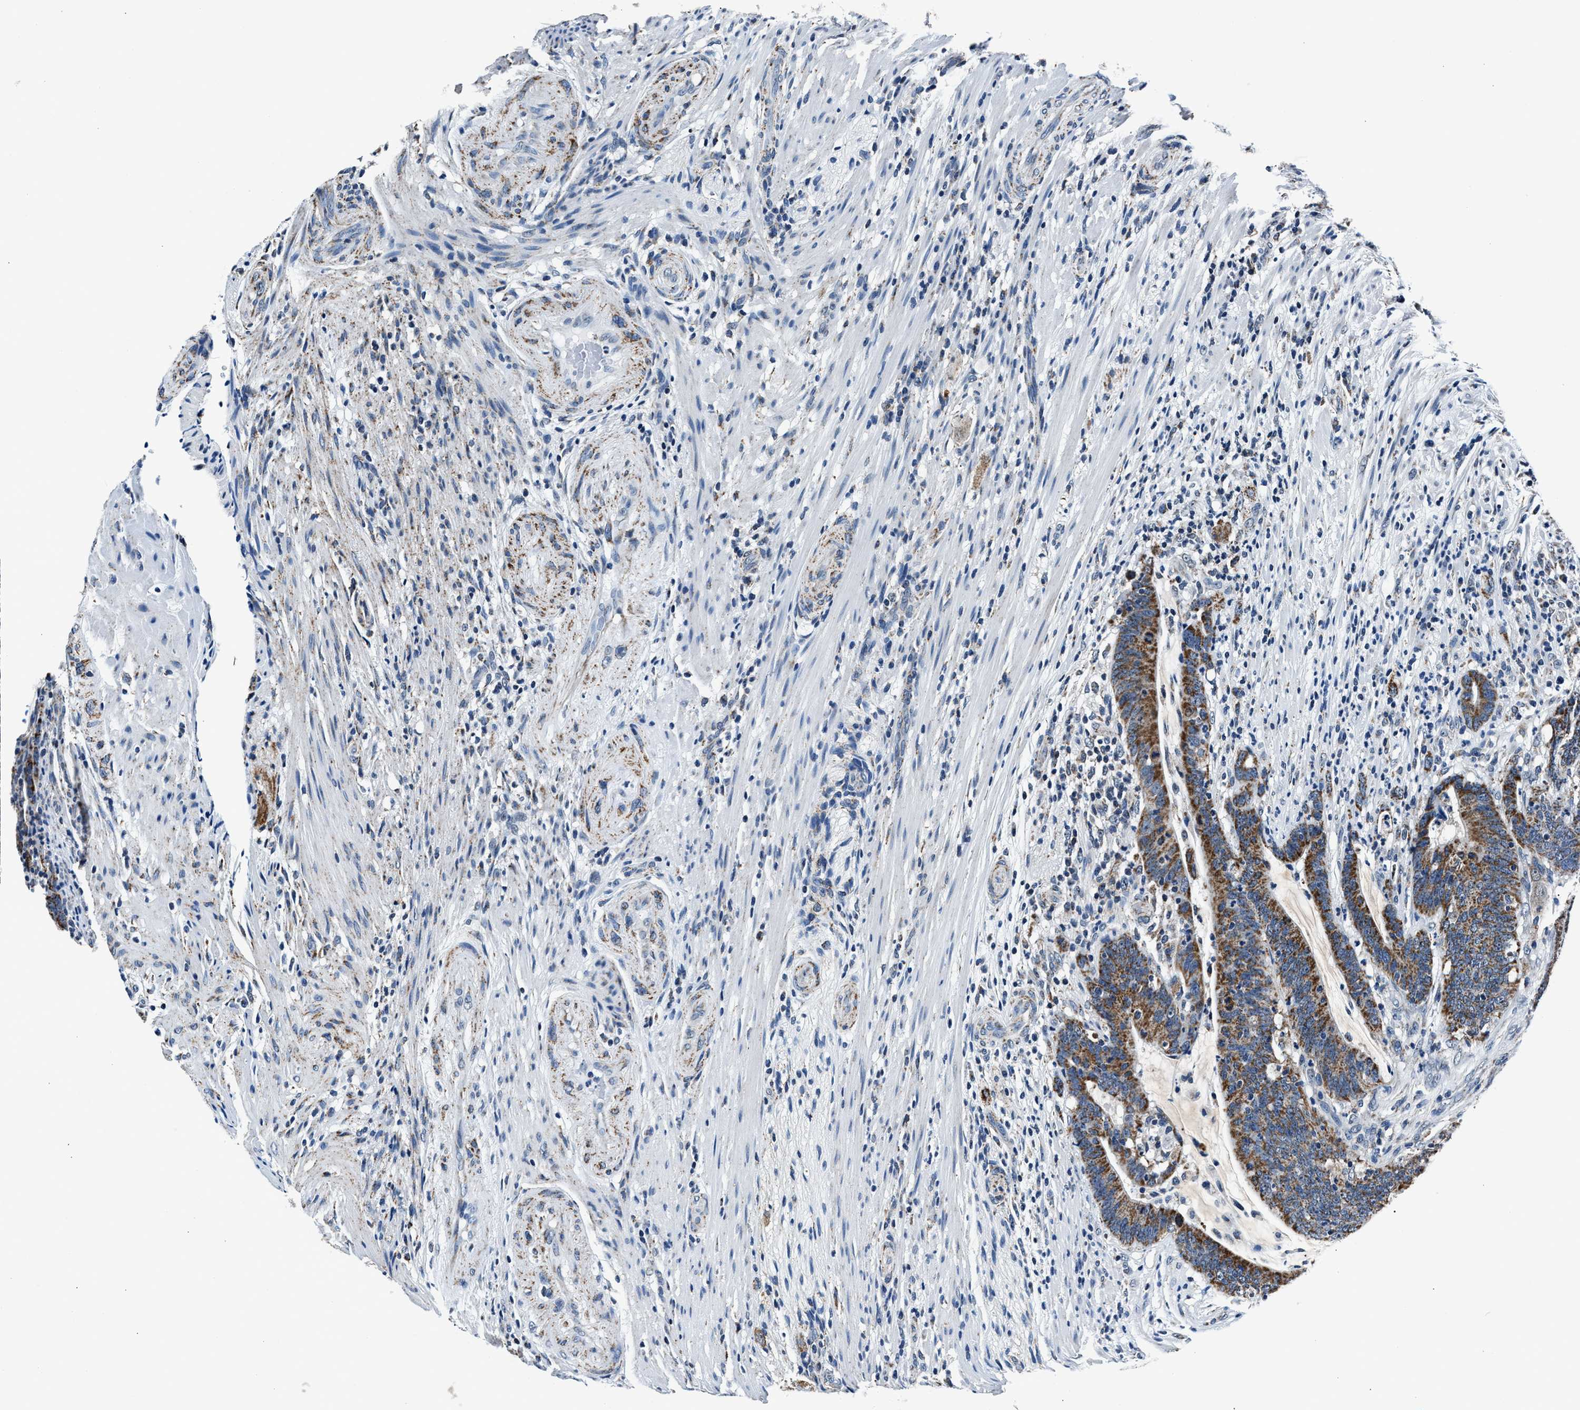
{"staining": {"intensity": "moderate", "quantity": ">75%", "location": "cytoplasmic/membranous"}, "tissue": "colorectal cancer", "cell_type": "Tumor cells", "image_type": "cancer", "snomed": [{"axis": "morphology", "description": "Adenocarcinoma, NOS"}, {"axis": "topography", "description": "Colon"}], "caption": "Protein staining by immunohistochemistry (IHC) exhibits moderate cytoplasmic/membranous staining in about >75% of tumor cells in colorectal adenocarcinoma.", "gene": "HIBADH", "patient": {"sex": "female", "age": 66}}